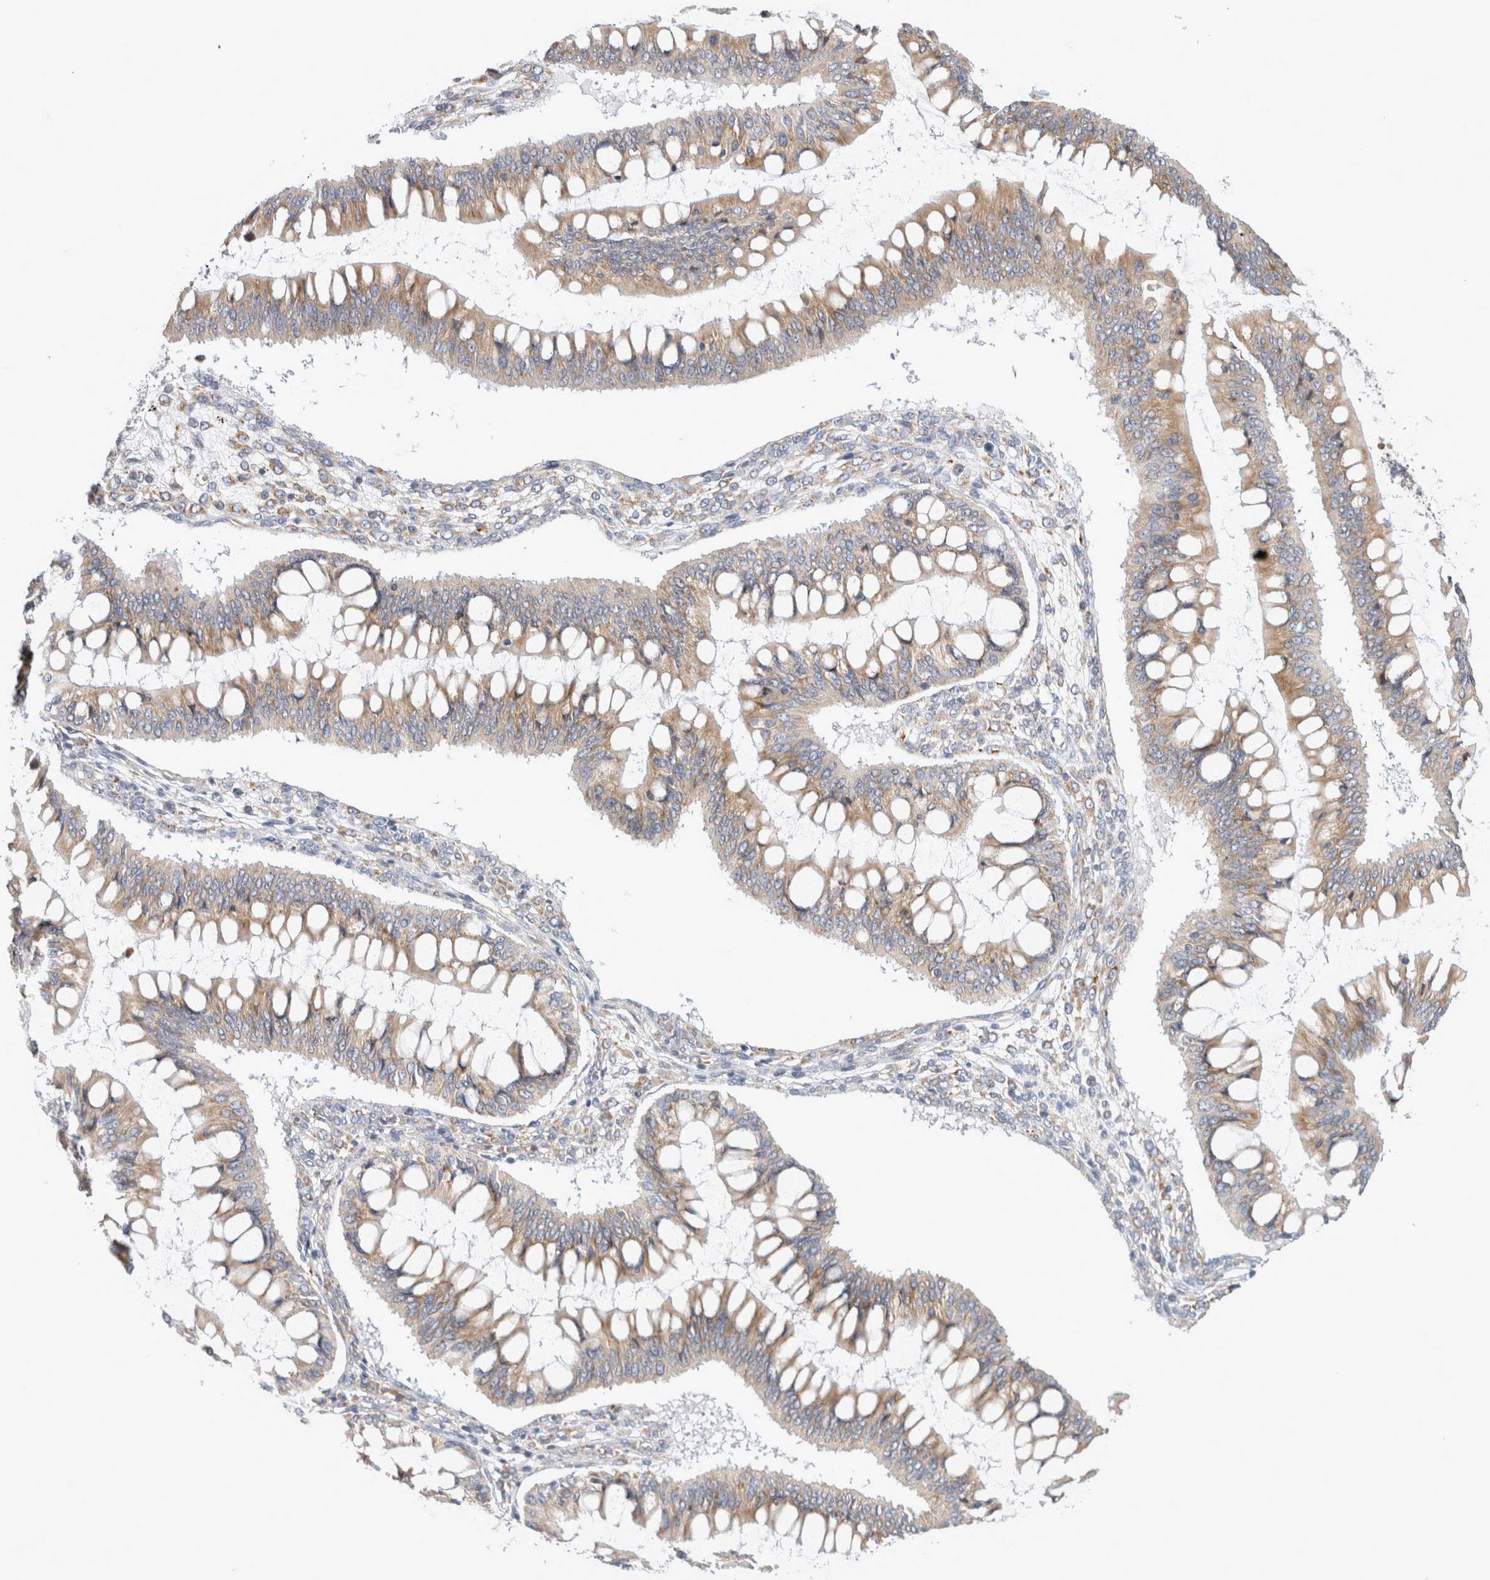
{"staining": {"intensity": "moderate", "quantity": ">75%", "location": "cytoplasmic/membranous"}, "tissue": "ovarian cancer", "cell_type": "Tumor cells", "image_type": "cancer", "snomed": [{"axis": "morphology", "description": "Cystadenocarcinoma, mucinous, NOS"}, {"axis": "topography", "description": "Ovary"}], "caption": "Ovarian mucinous cystadenocarcinoma stained for a protein (brown) shows moderate cytoplasmic/membranous positive staining in approximately >75% of tumor cells.", "gene": "RPN2", "patient": {"sex": "female", "age": 73}}